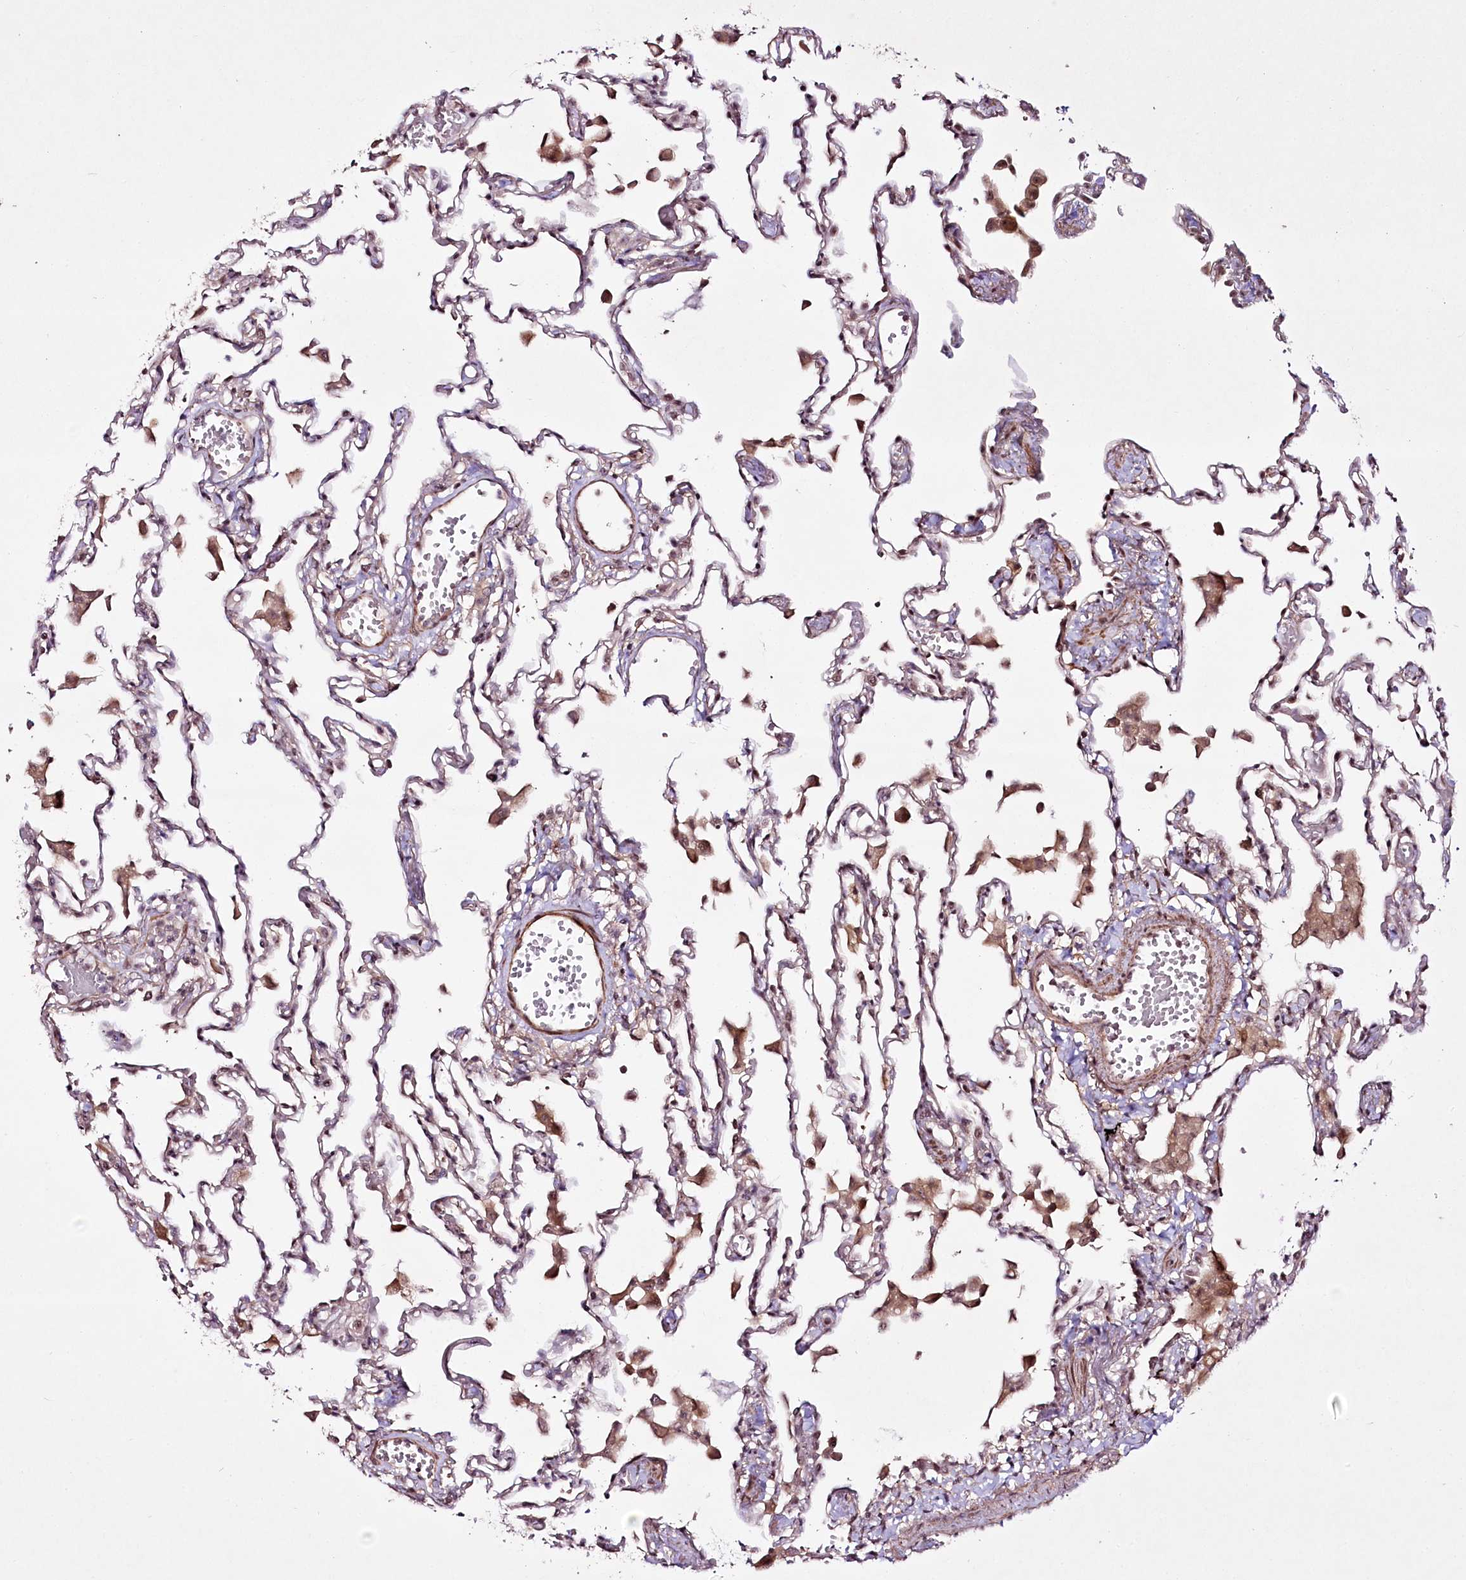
{"staining": {"intensity": "weak", "quantity": "25%-75%", "location": "nuclear"}, "tissue": "lung", "cell_type": "Alveolar cells", "image_type": "normal", "snomed": [{"axis": "morphology", "description": "Normal tissue, NOS"}, {"axis": "topography", "description": "Bronchus"}, {"axis": "topography", "description": "Lung"}], "caption": "IHC image of normal human lung stained for a protein (brown), which reveals low levels of weak nuclear positivity in approximately 25%-75% of alveolar cells.", "gene": "CCDC59", "patient": {"sex": "female", "age": 49}}